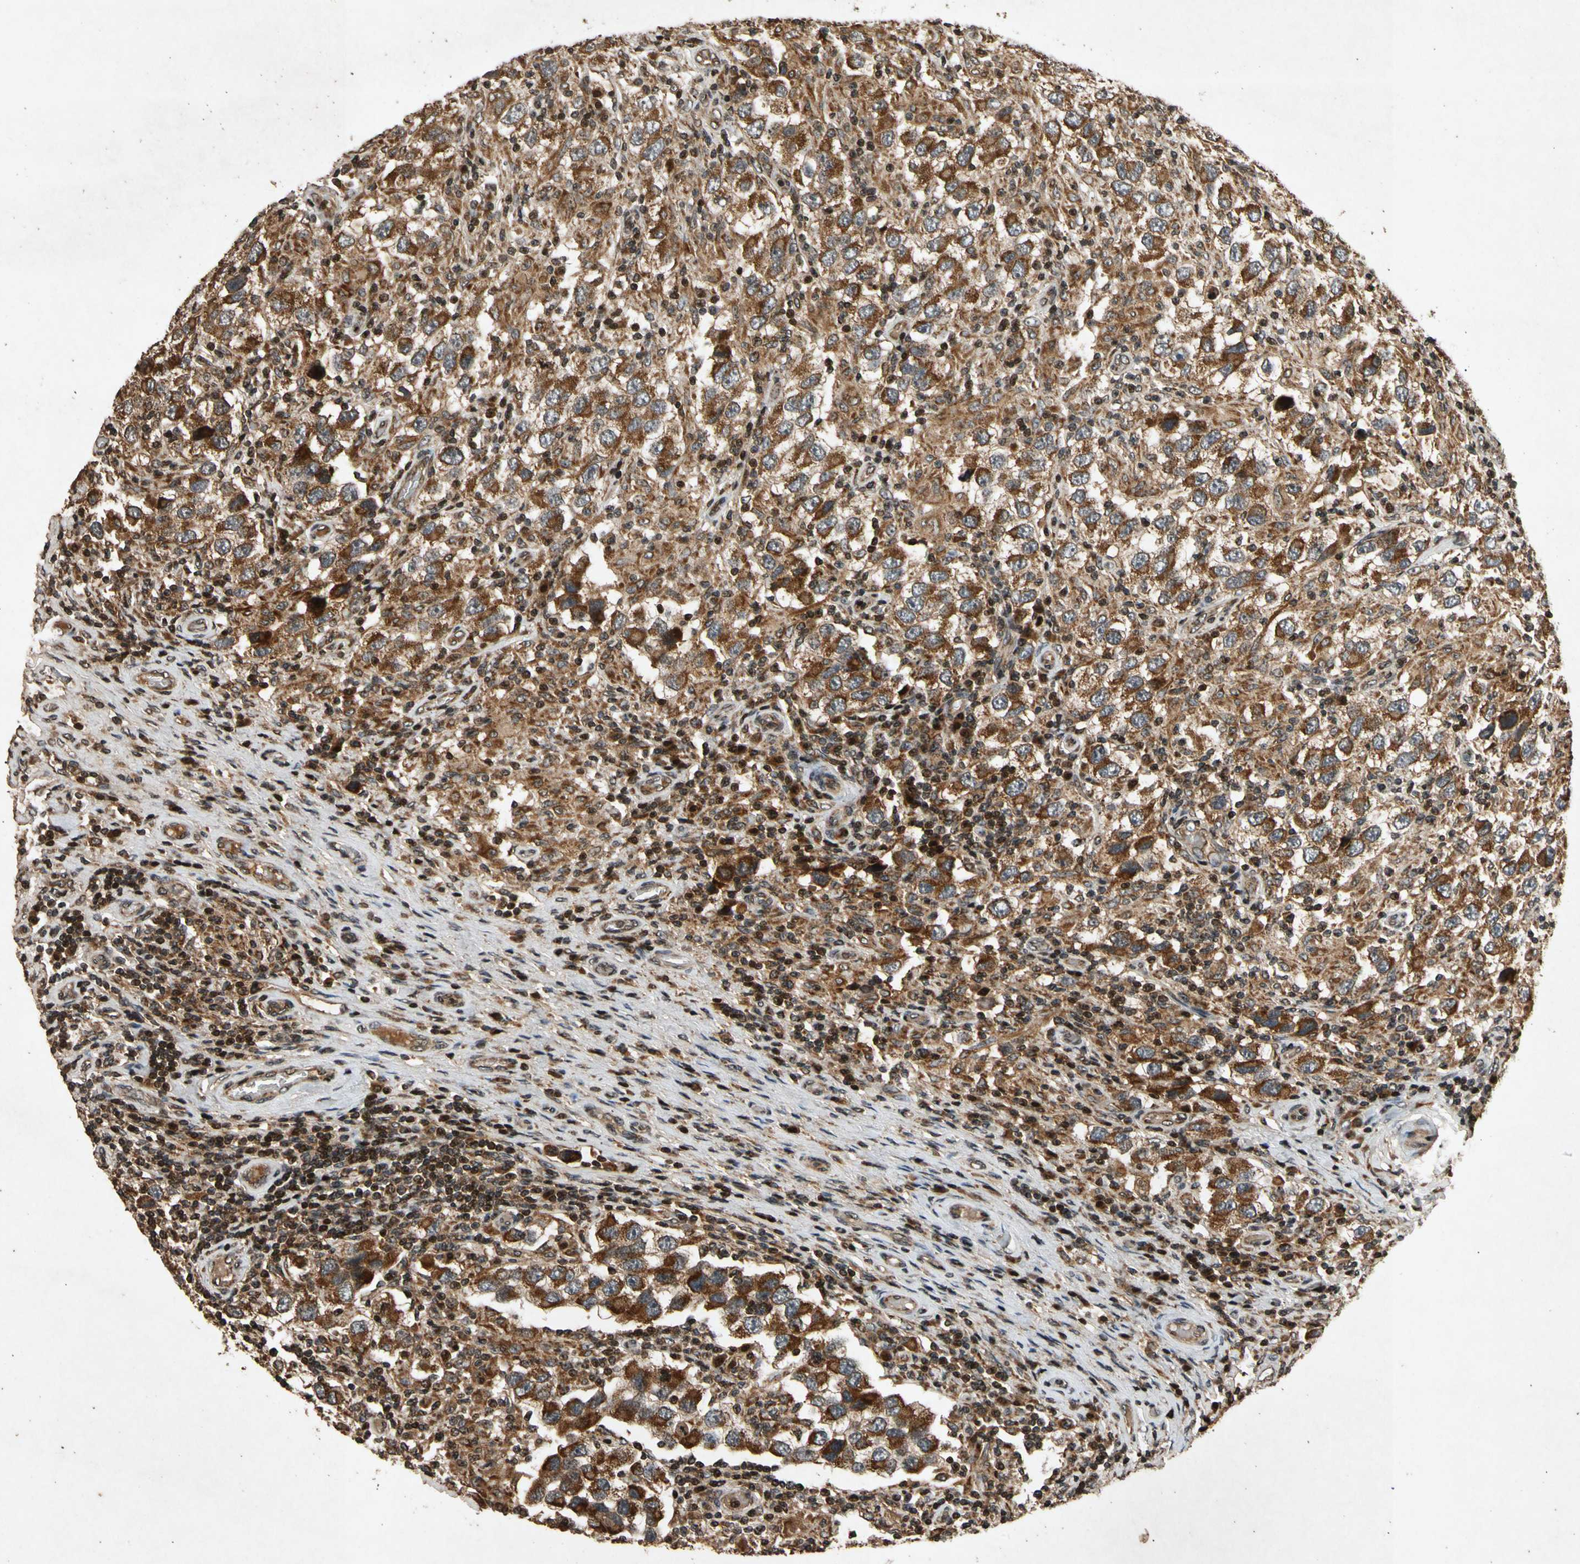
{"staining": {"intensity": "strong", "quantity": ">75%", "location": "cytoplasmic/membranous"}, "tissue": "testis cancer", "cell_type": "Tumor cells", "image_type": "cancer", "snomed": [{"axis": "morphology", "description": "Carcinoma, Embryonal, NOS"}, {"axis": "topography", "description": "Testis"}], "caption": "The photomicrograph exhibits a brown stain indicating the presence of a protein in the cytoplasmic/membranous of tumor cells in testis cancer (embryonal carcinoma).", "gene": "TXN2", "patient": {"sex": "male", "age": 21}}